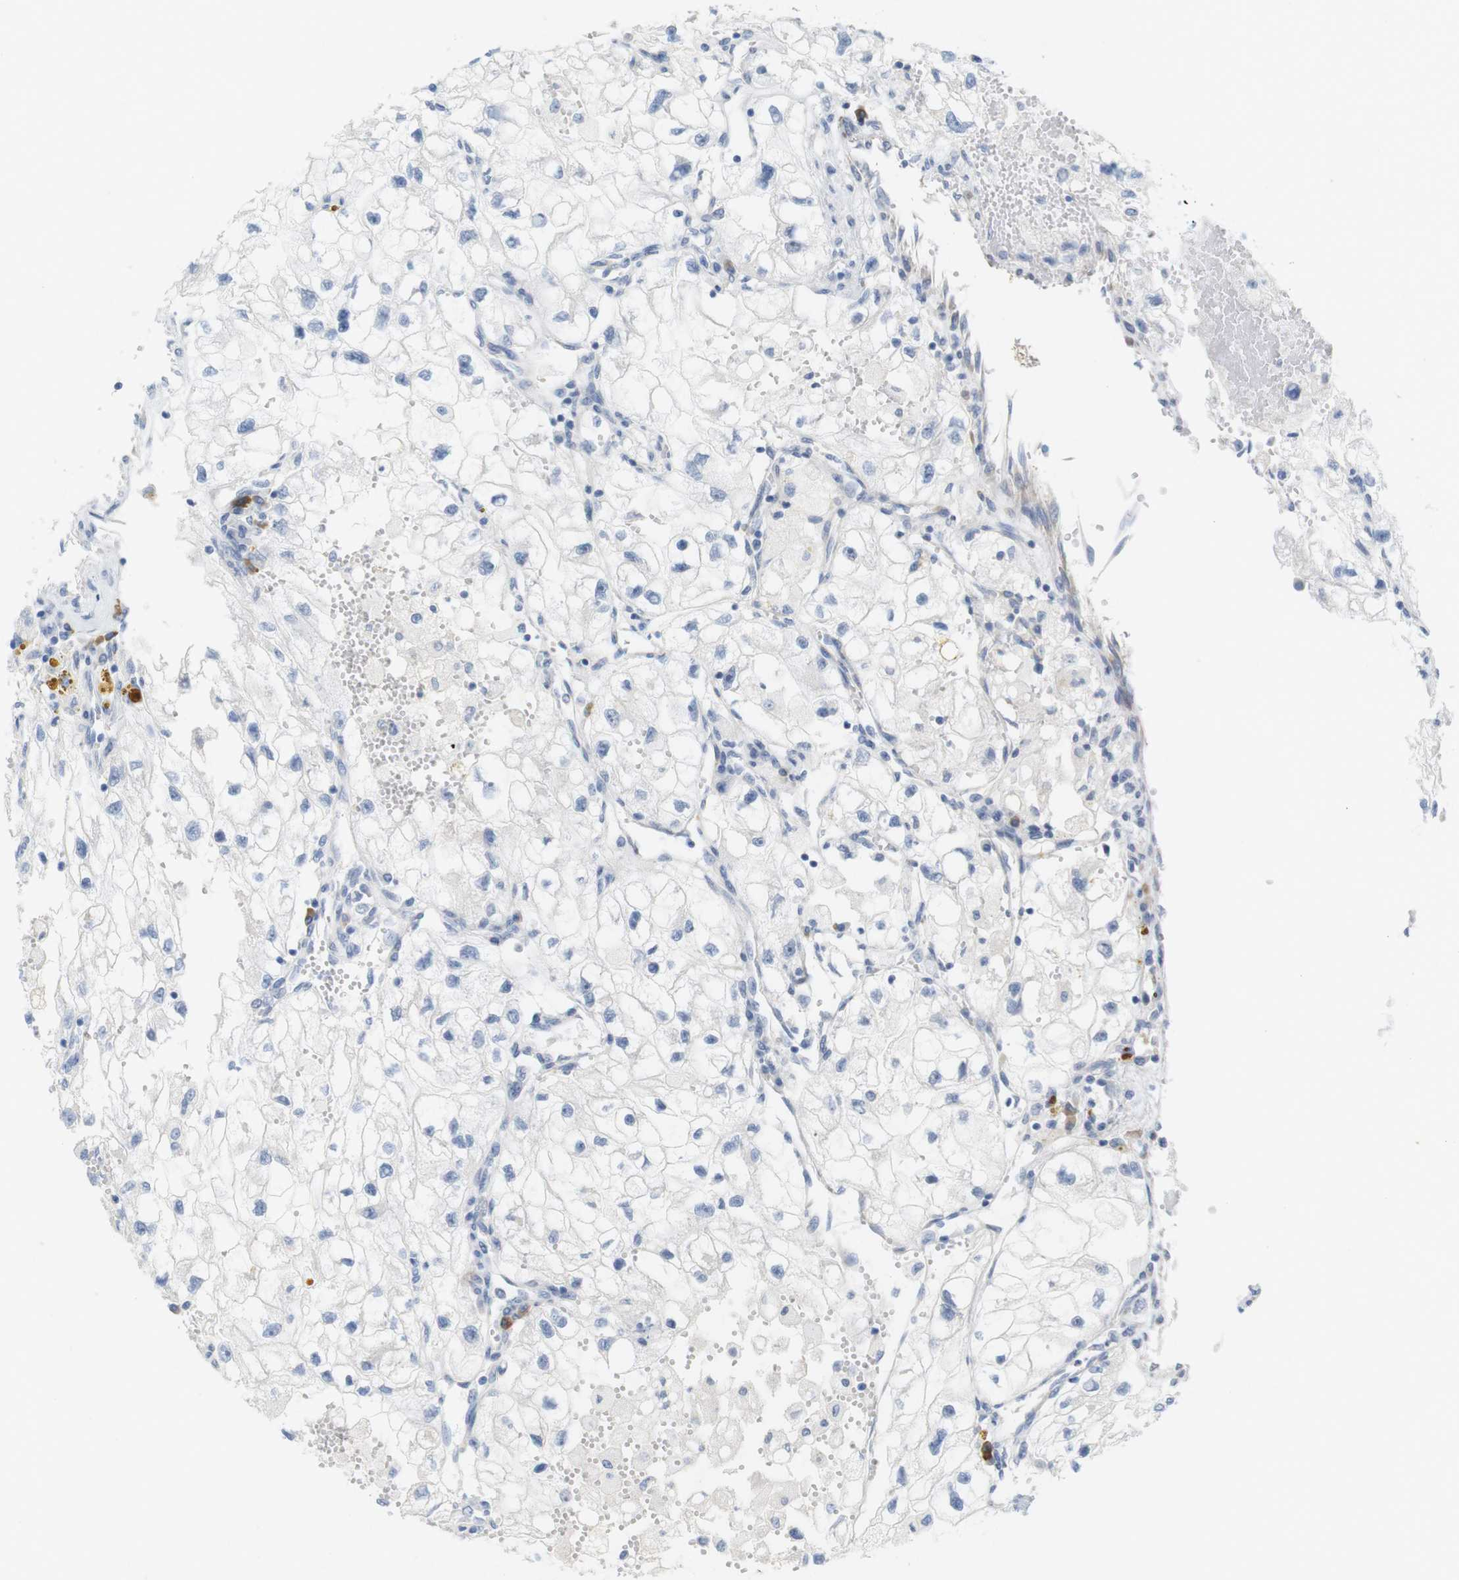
{"staining": {"intensity": "negative", "quantity": "none", "location": "none"}, "tissue": "renal cancer", "cell_type": "Tumor cells", "image_type": "cancer", "snomed": [{"axis": "morphology", "description": "Adenocarcinoma, NOS"}, {"axis": "topography", "description": "Kidney"}], "caption": "A micrograph of renal cancer stained for a protein displays no brown staining in tumor cells.", "gene": "RGS9", "patient": {"sex": "female", "age": 70}}